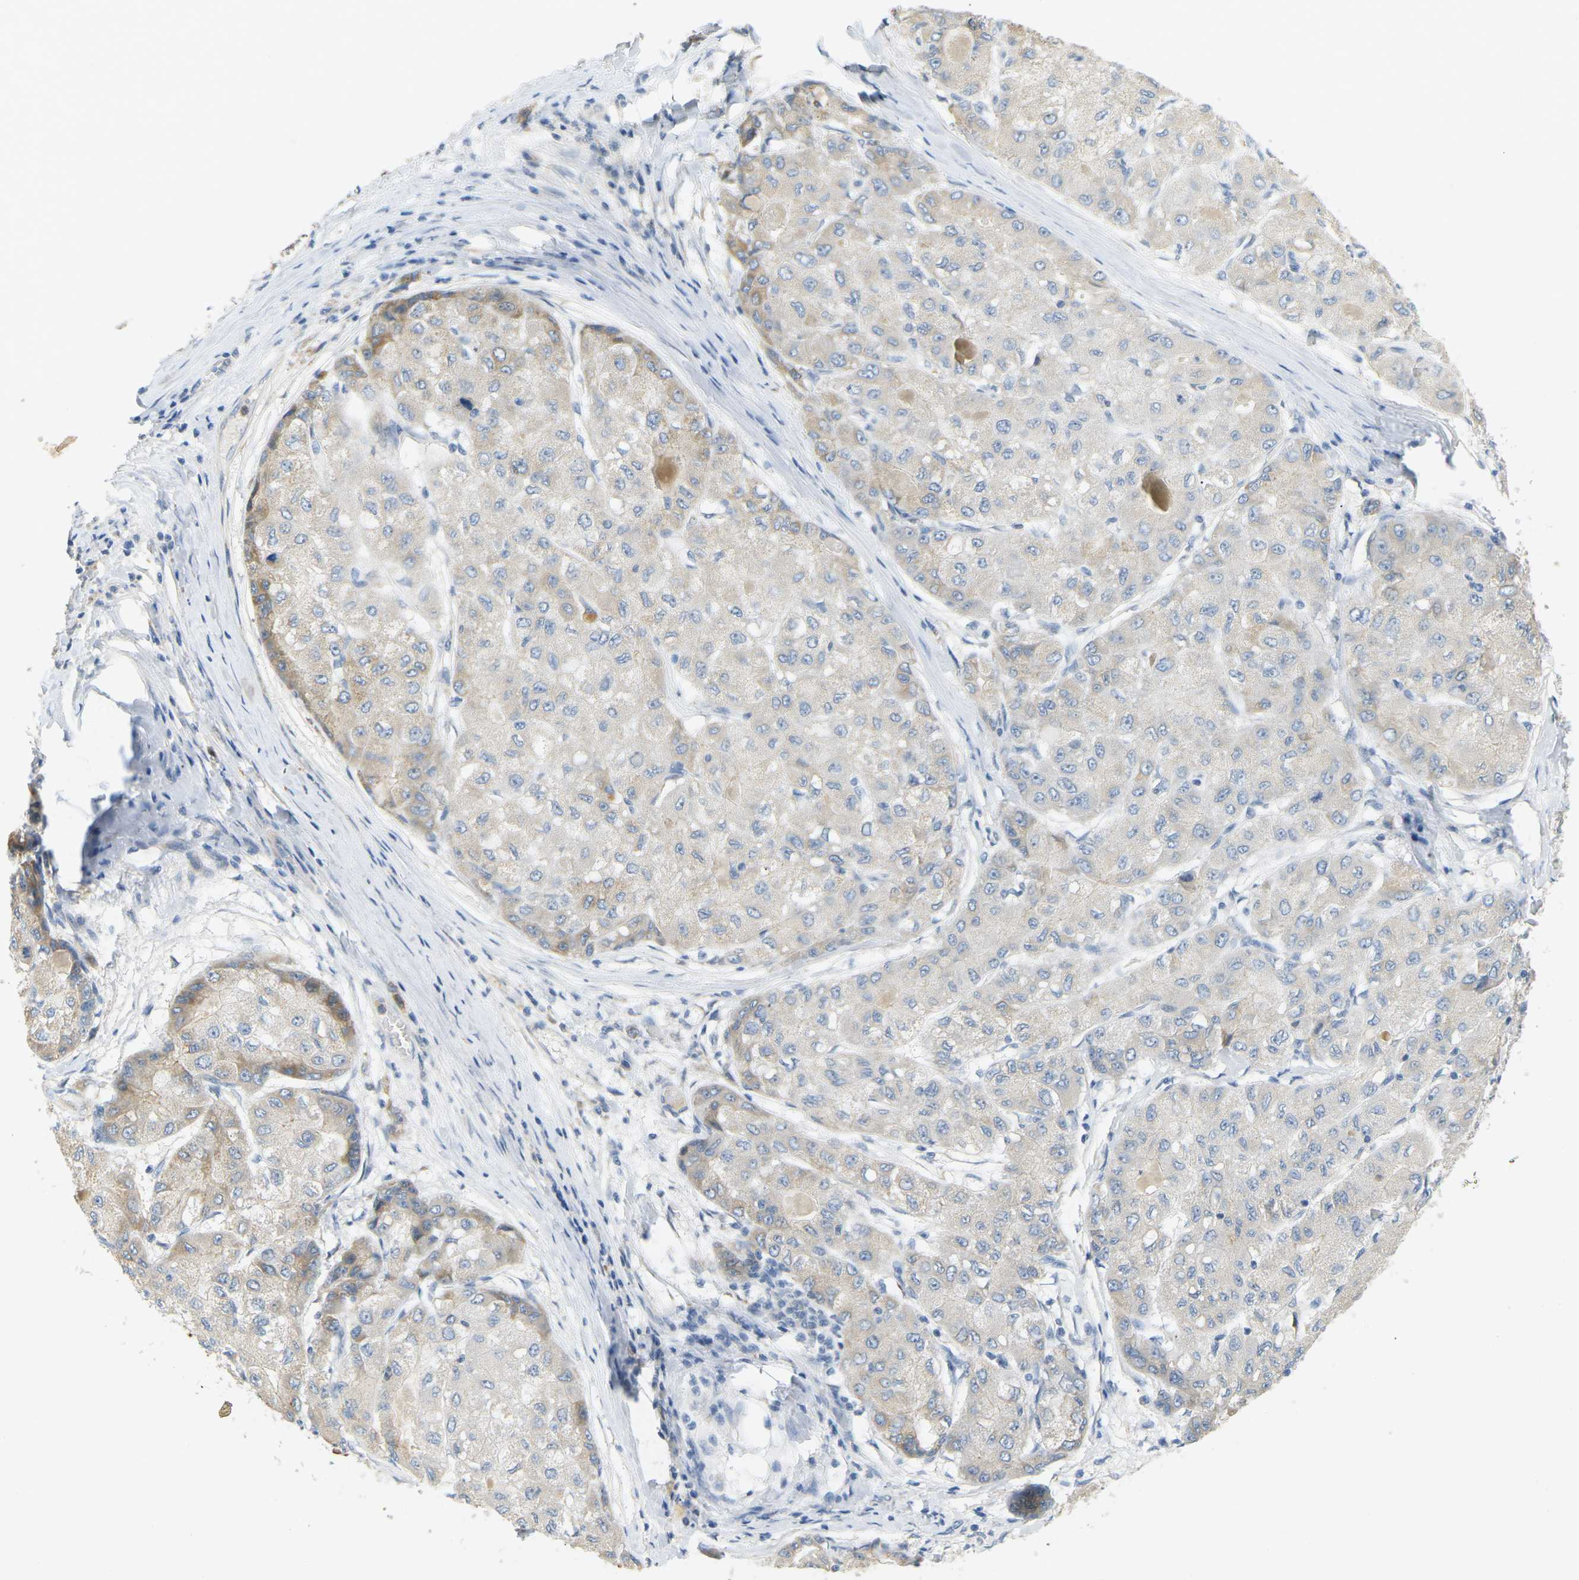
{"staining": {"intensity": "strong", "quantity": "<25%", "location": "cytoplasmic/membranous"}, "tissue": "liver cancer", "cell_type": "Tumor cells", "image_type": "cancer", "snomed": [{"axis": "morphology", "description": "Carcinoma, Hepatocellular, NOS"}, {"axis": "topography", "description": "Liver"}], "caption": "There is medium levels of strong cytoplasmic/membranous expression in tumor cells of liver cancer (hepatocellular carcinoma), as demonstrated by immunohistochemical staining (brown color).", "gene": "CD300E", "patient": {"sex": "male", "age": 80}}